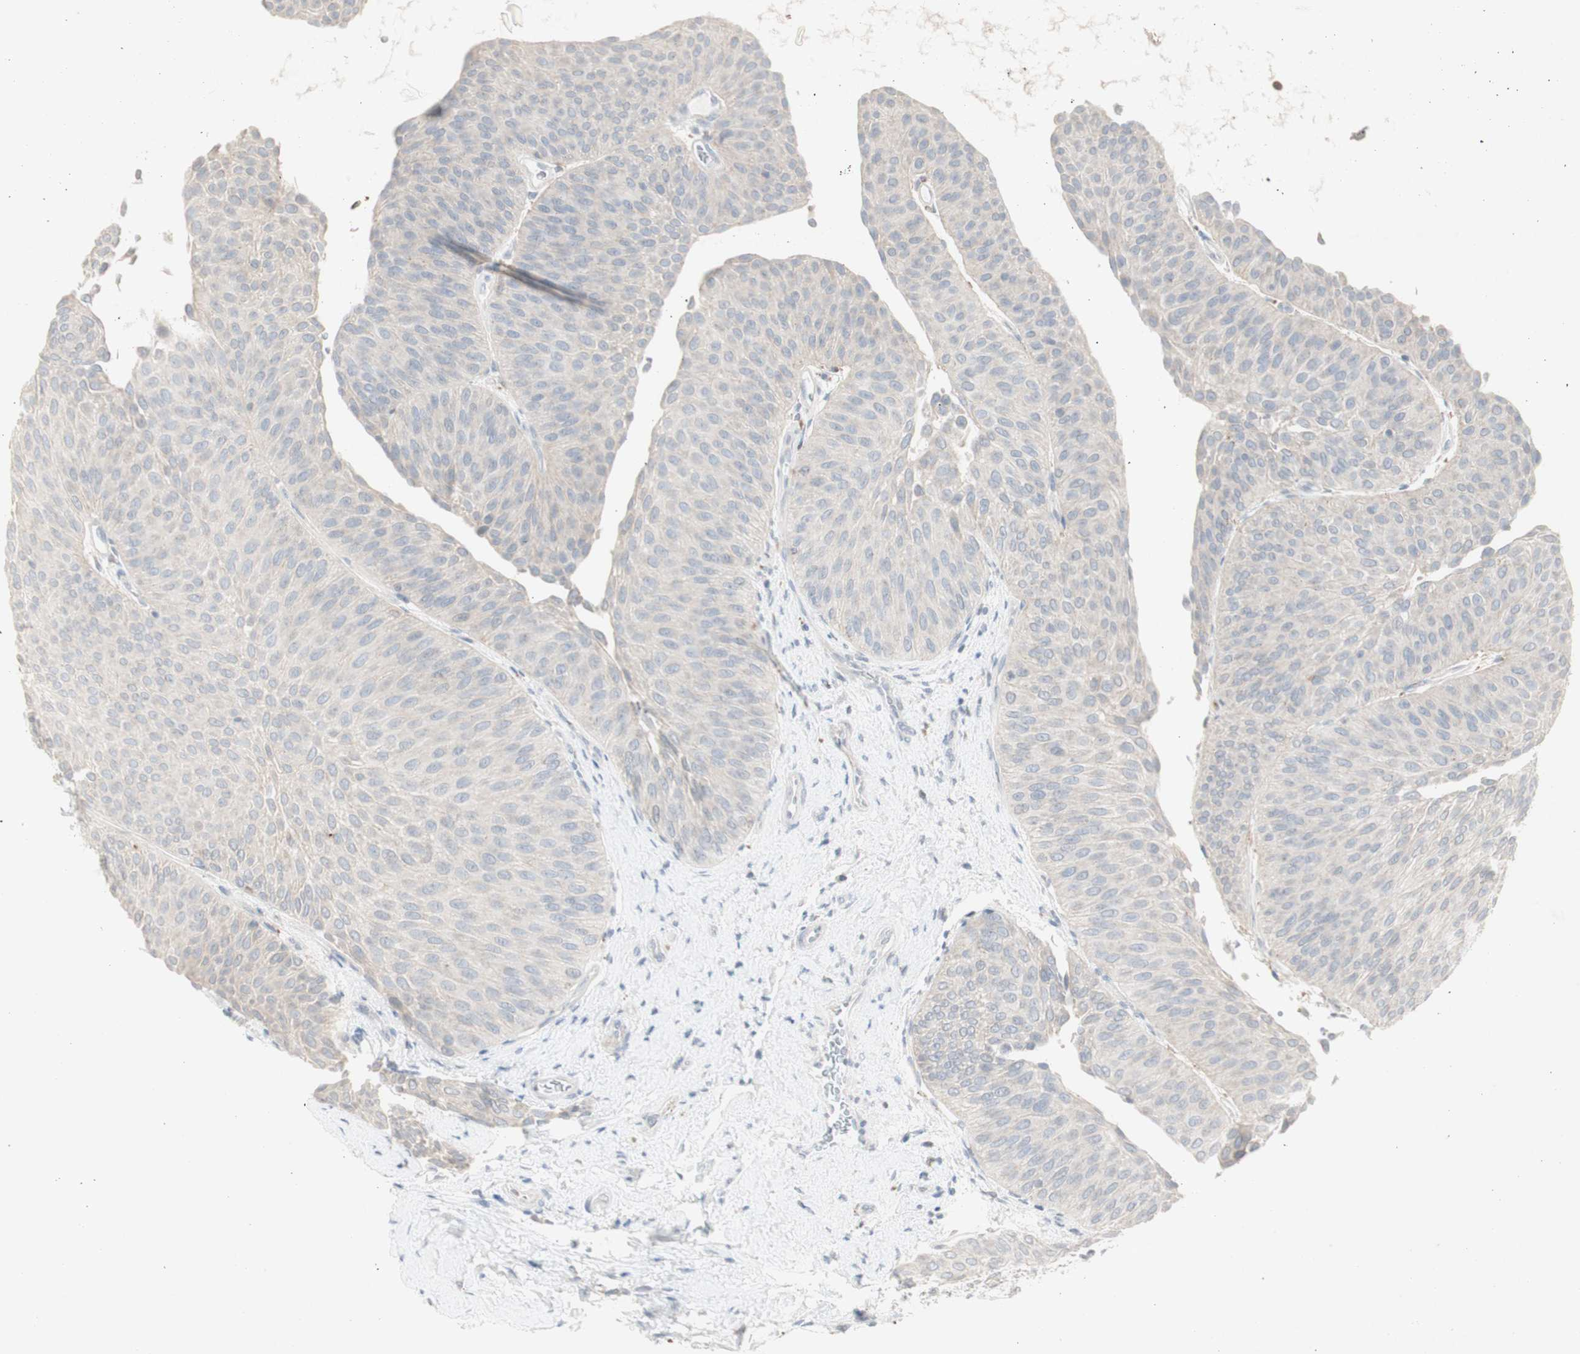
{"staining": {"intensity": "negative", "quantity": "none", "location": "none"}, "tissue": "urothelial cancer", "cell_type": "Tumor cells", "image_type": "cancer", "snomed": [{"axis": "morphology", "description": "Urothelial carcinoma, Low grade"}, {"axis": "topography", "description": "Urinary bladder"}], "caption": "Tumor cells show no significant protein expression in urothelial cancer.", "gene": "ATP6V1B1", "patient": {"sex": "female", "age": 60}}